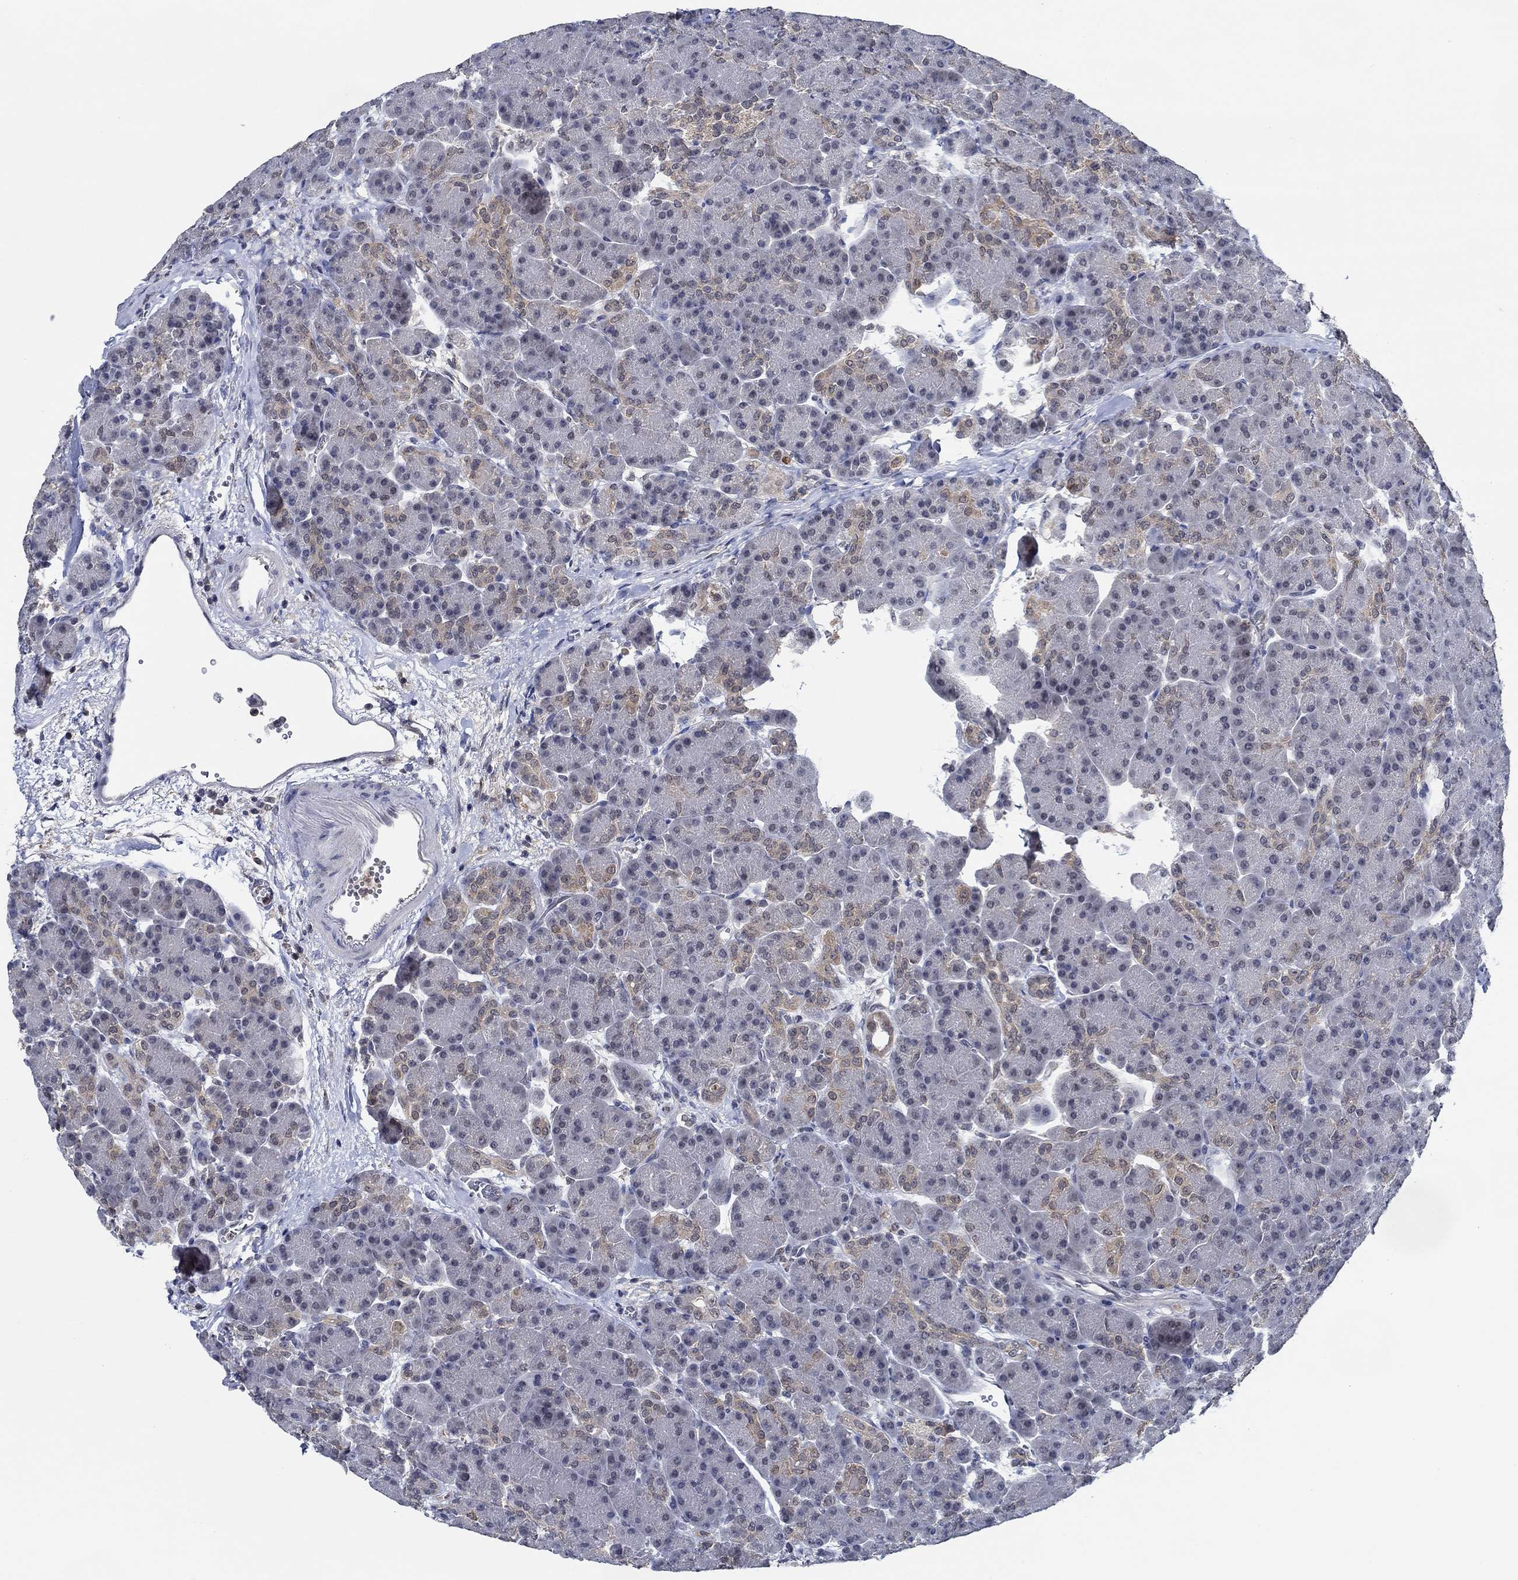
{"staining": {"intensity": "weak", "quantity": "<25%", "location": "cytoplasmic/membranous"}, "tissue": "pancreas", "cell_type": "Exocrine glandular cells", "image_type": "normal", "snomed": [{"axis": "morphology", "description": "Normal tissue, NOS"}, {"axis": "topography", "description": "Pancreas"}], "caption": "IHC histopathology image of normal human pancreas stained for a protein (brown), which shows no staining in exocrine glandular cells.", "gene": "DACT1", "patient": {"sex": "female", "age": 63}}